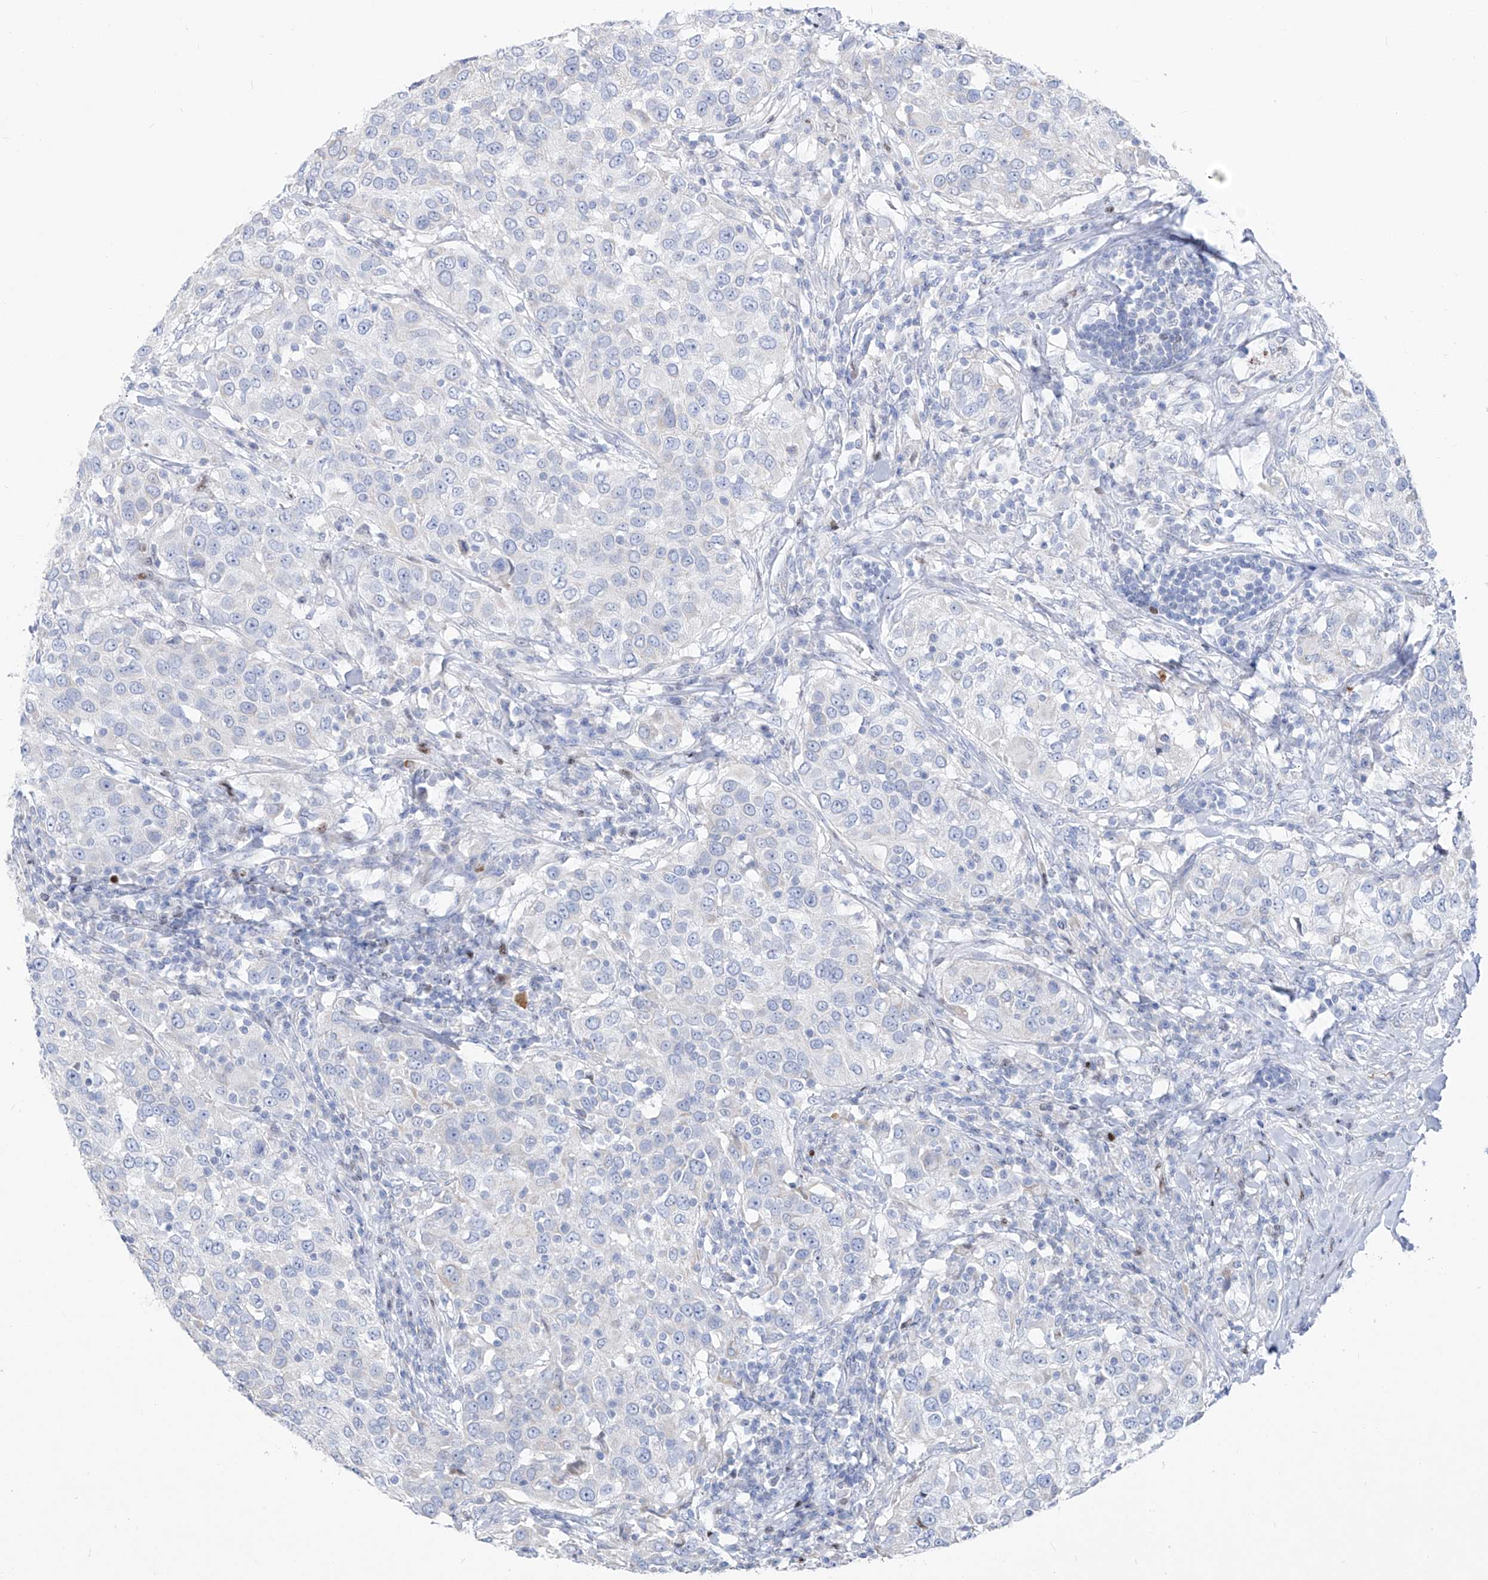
{"staining": {"intensity": "negative", "quantity": "none", "location": "none"}, "tissue": "urothelial cancer", "cell_type": "Tumor cells", "image_type": "cancer", "snomed": [{"axis": "morphology", "description": "Urothelial carcinoma, High grade"}, {"axis": "topography", "description": "Urinary bladder"}], "caption": "Immunohistochemistry photomicrograph of neoplastic tissue: human urothelial cancer stained with DAB demonstrates no significant protein staining in tumor cells.", "gene": "FRS3", "patient": {"sex": "female", "age": 80}}